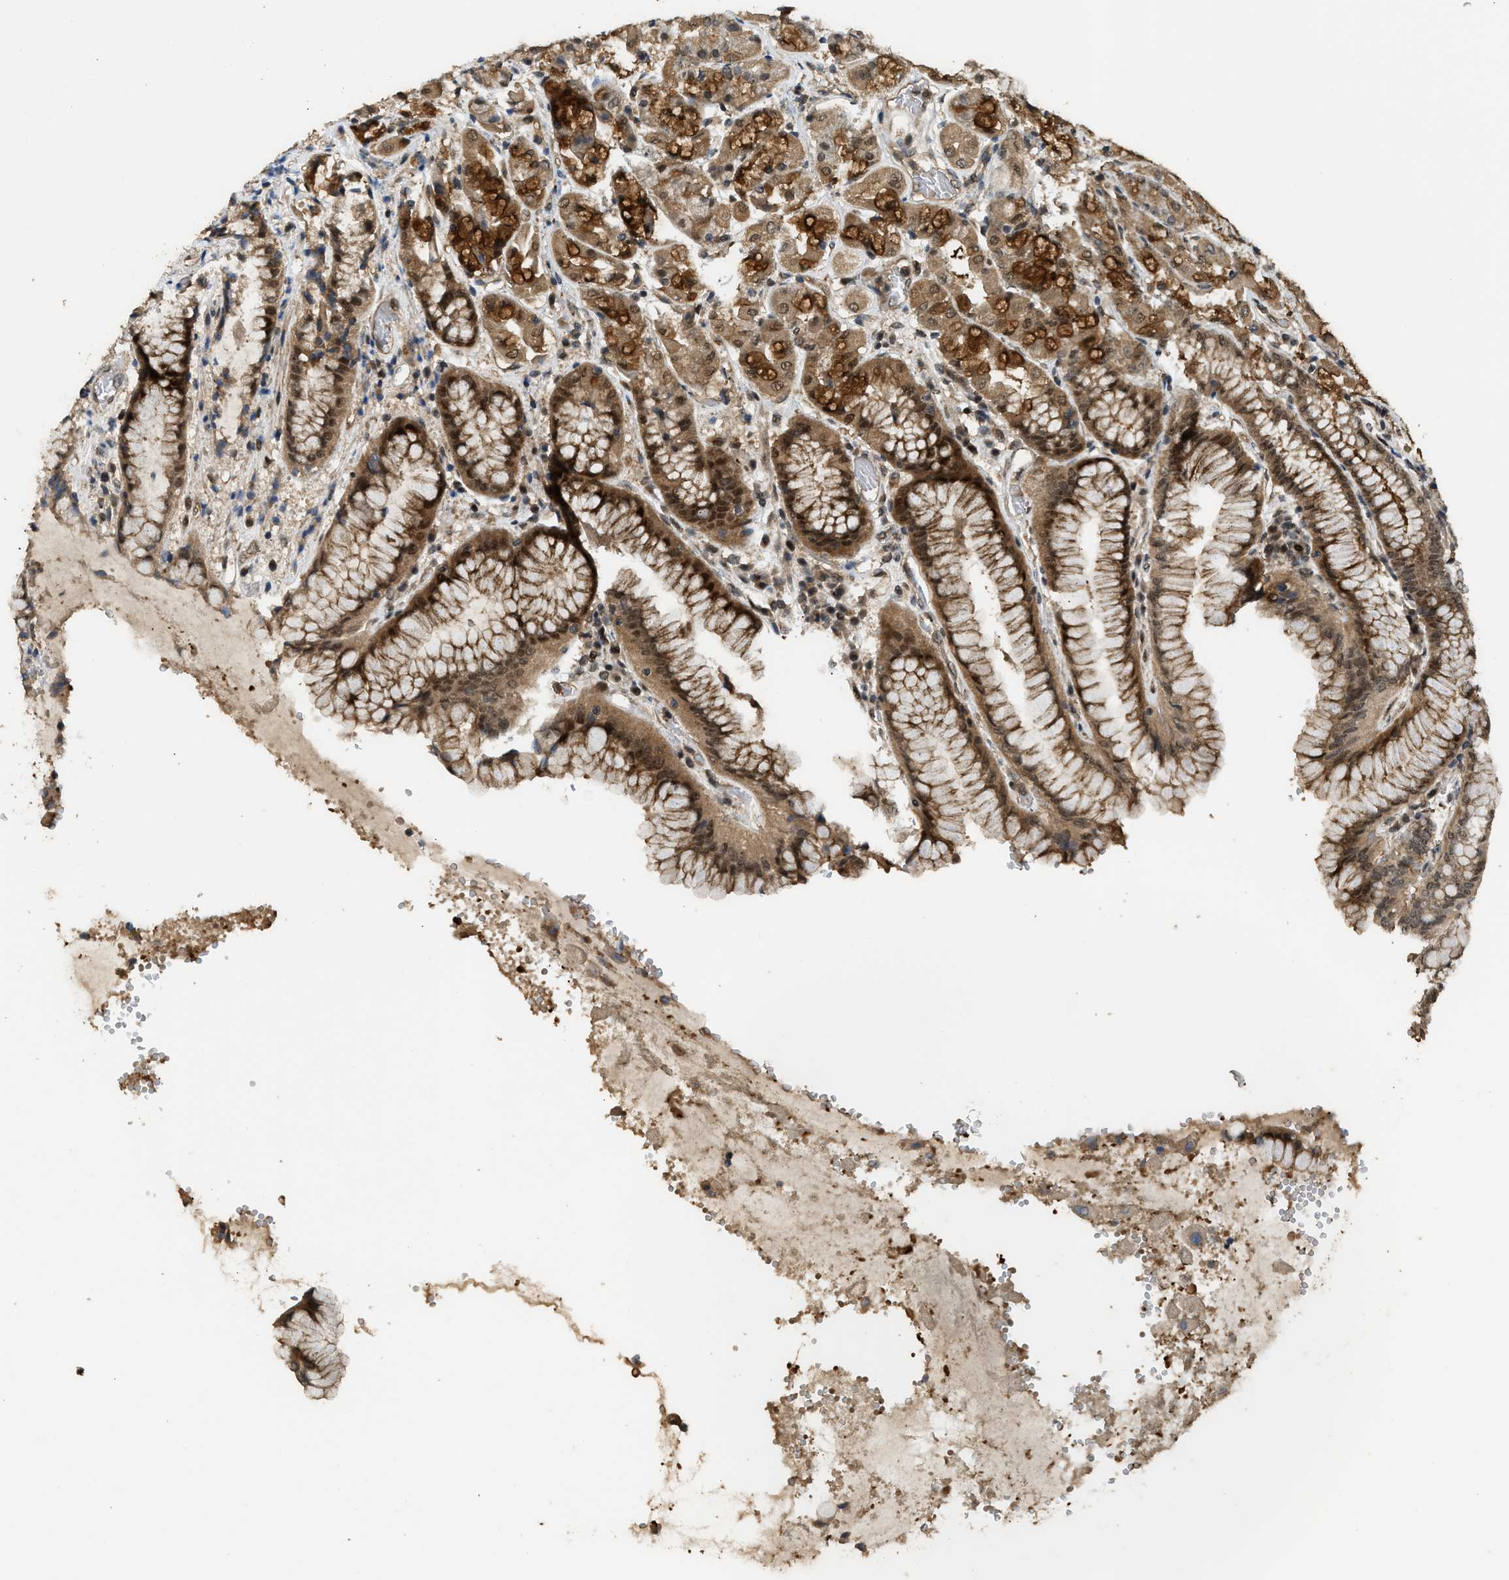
{"staining": {"intensity": "strong", "quantity": "25%-75%", "location": "cytoplasmic/membranous,nuclear"}, "tissue": "stomach", "cell_type": "Glandular cells", "image_type": "normal", "snomed": [{"axis": "morphology", "description": "Normal tissue, NOS"}, {"axis": "topography", "description": "Stomach"}, {"axis": "topography", "description": "Stomach, lower"}], "caption": "Brown immunohistochemical staining in normal stomach reveals strong cytoplasmic/membranous,nuclear positivity in about 25%-75% of glandular cells.", "gene": "GET1", "patient": {"sex": "female", "age": 56}}